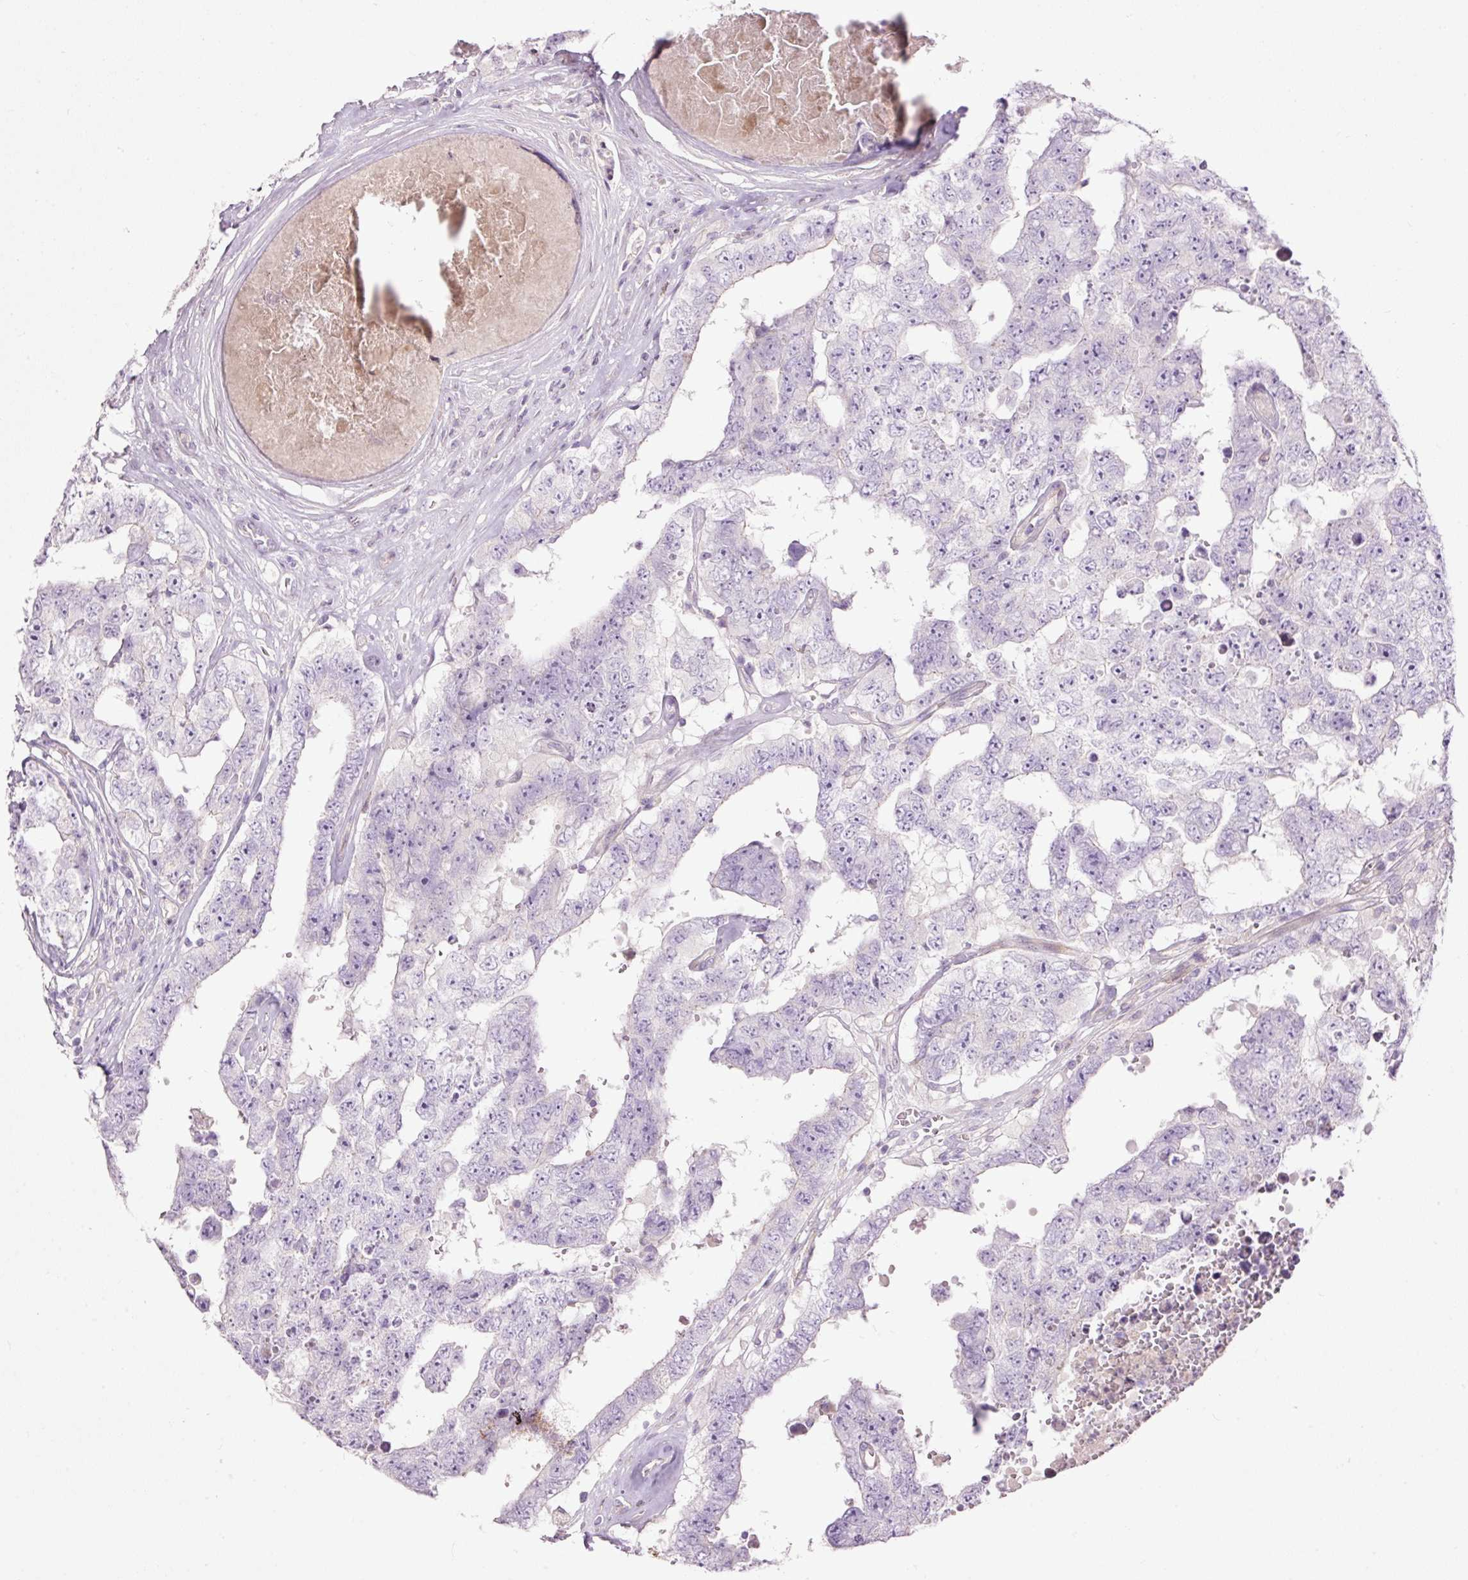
{"staining": {"intensity": "negative", "quantity": "none", "location": "none"}, "tissue": "testis cancer", "cell_type": "Tumor cells", "image_type": "cancer", "snomed": [{"axis": "morphology", "description": "Normal tissue, NOS"}, {"axis": "morphology", "description": "Carcinoma, Embryonal, NOS"}, {"axis": "topography", "description": "Testis"}, {"axis": "topography", "description": "Epididymis"}], "caption": "This is an immunohistochemistry histopathology image of human testis cancer (embryonal carcinoma). There is no expression in tumor cells.", "gene": "FCRL4", "patient": {"sex": "male", "age": 25}}